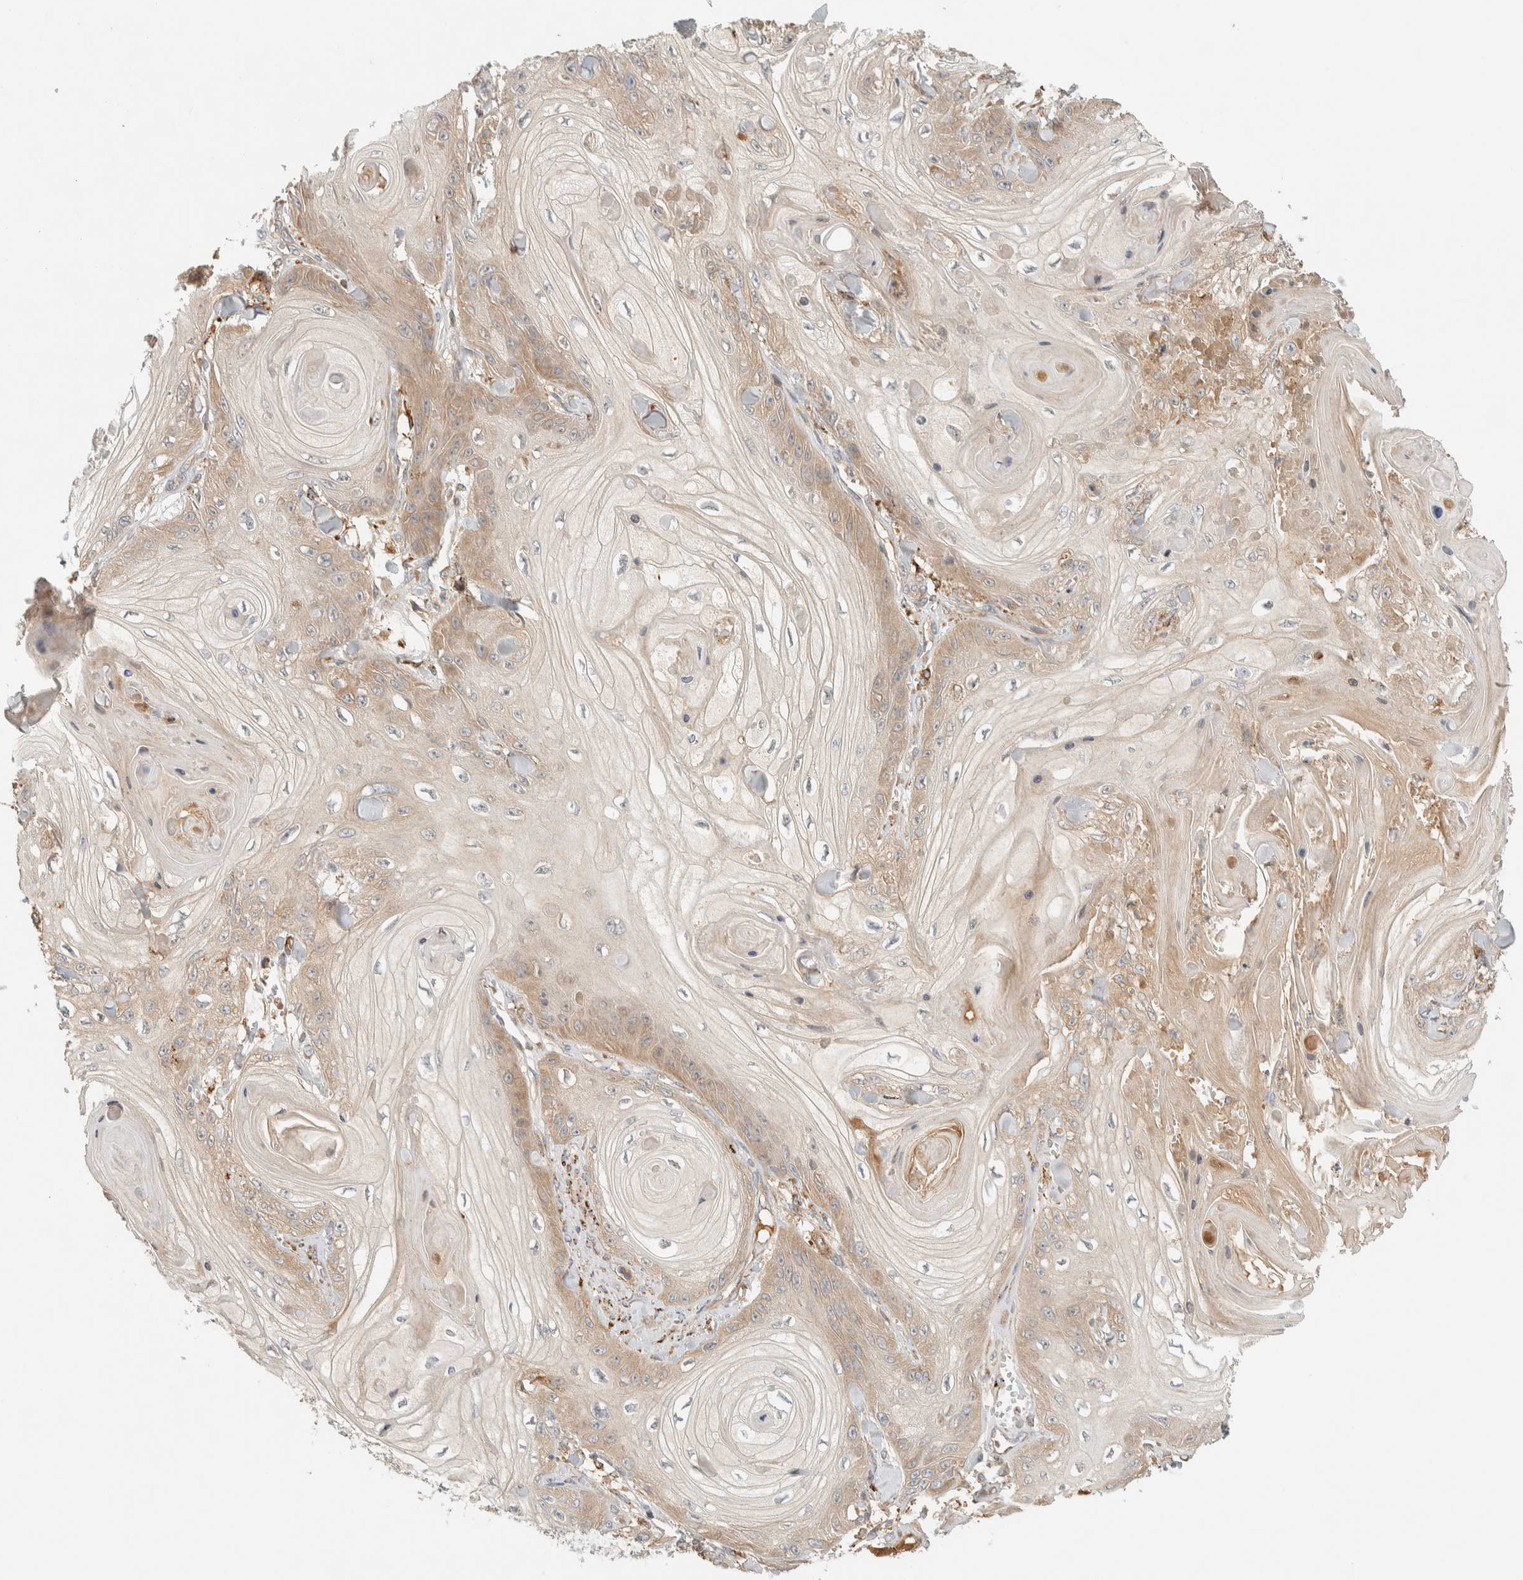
{"staining": {"intensity": "moderate", "quantity": "<25%", "location": "cytoplasmic/membranous"}, "tissue": "skin cancer", "cell_type": "Tumor cells", "image_type": "cancer", "snomed": [{"axis": "morphology", "description": "Squamous cell carcinoma, NOS"}, {"axis": "topography", "description": "Skin"}], "caption": "Immunohistochemistry (IHC) staining of skin cancer, which displays low levels of moderate cytoplasmic/membranous staining in approximately <25% of tumor cells indicating moderate cytoplasmic/membranous protein staining. The staining was performed using DAB (brown) for protein detection and nuclei were counterstained in hematoxylin (blue).", "gene": "FAM167A", "patient": {"sex": "male", "age": 74}}